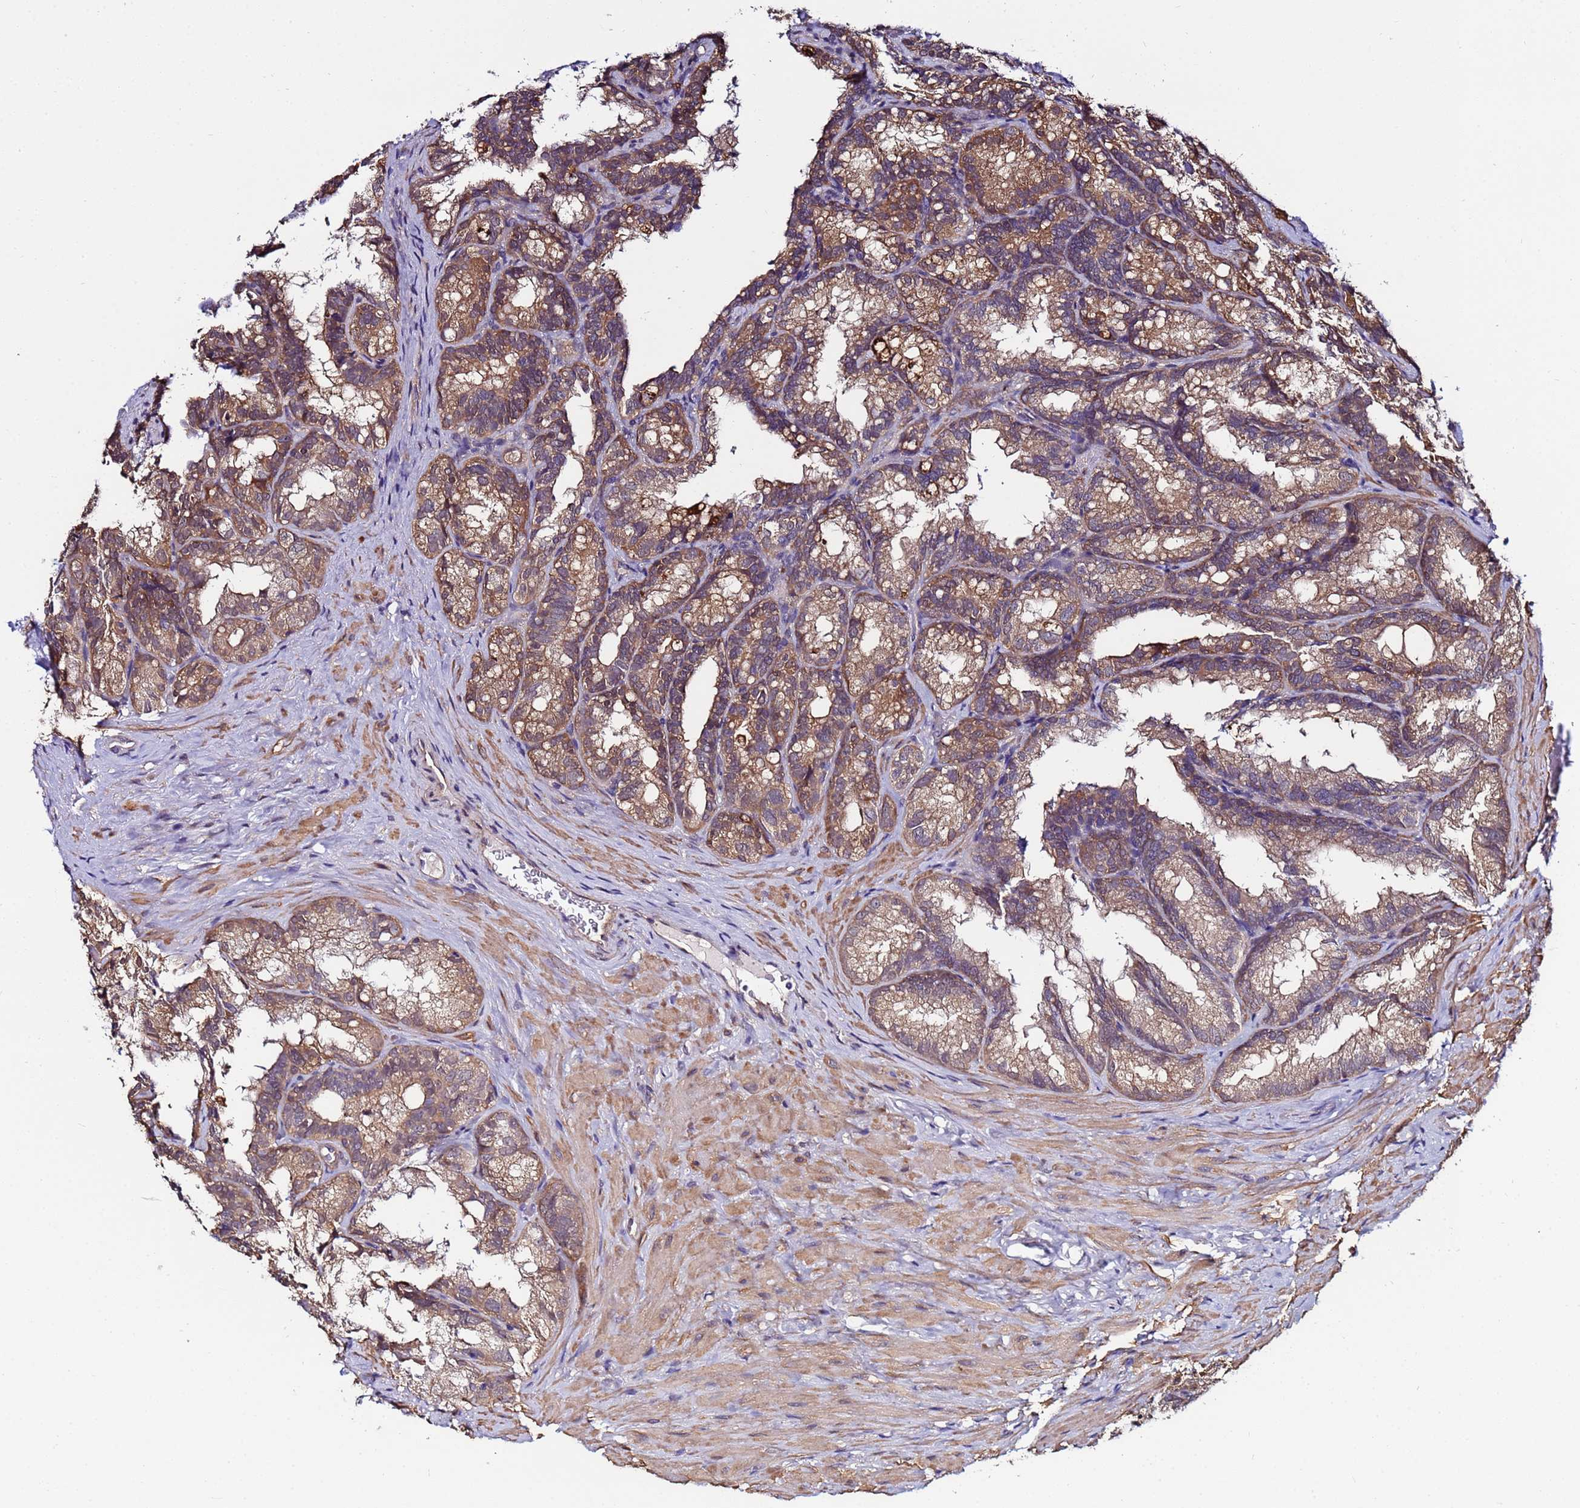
{"staining": {"intensity": "moderate", "quantity": ">75%", "location": "cytoplasmic/membranous"}, "tissue": "seminal vesicle", "cell_type": "Glandular cells", "image_type": "normal", "snomed": [{"axis": "morphology", "description": "Normal tissue, NOS"}, {"axis": "topography", "description": "Seminal veicle"}], "caption": "The micrograph demonstrates staining of unremarkable seminal vesicle, revealing moderate cytoplasmic/membranous protein expression (brown color) within glandular cells.", "gene": "NAXE", "patient": {"sex": "male", "age": 60}}